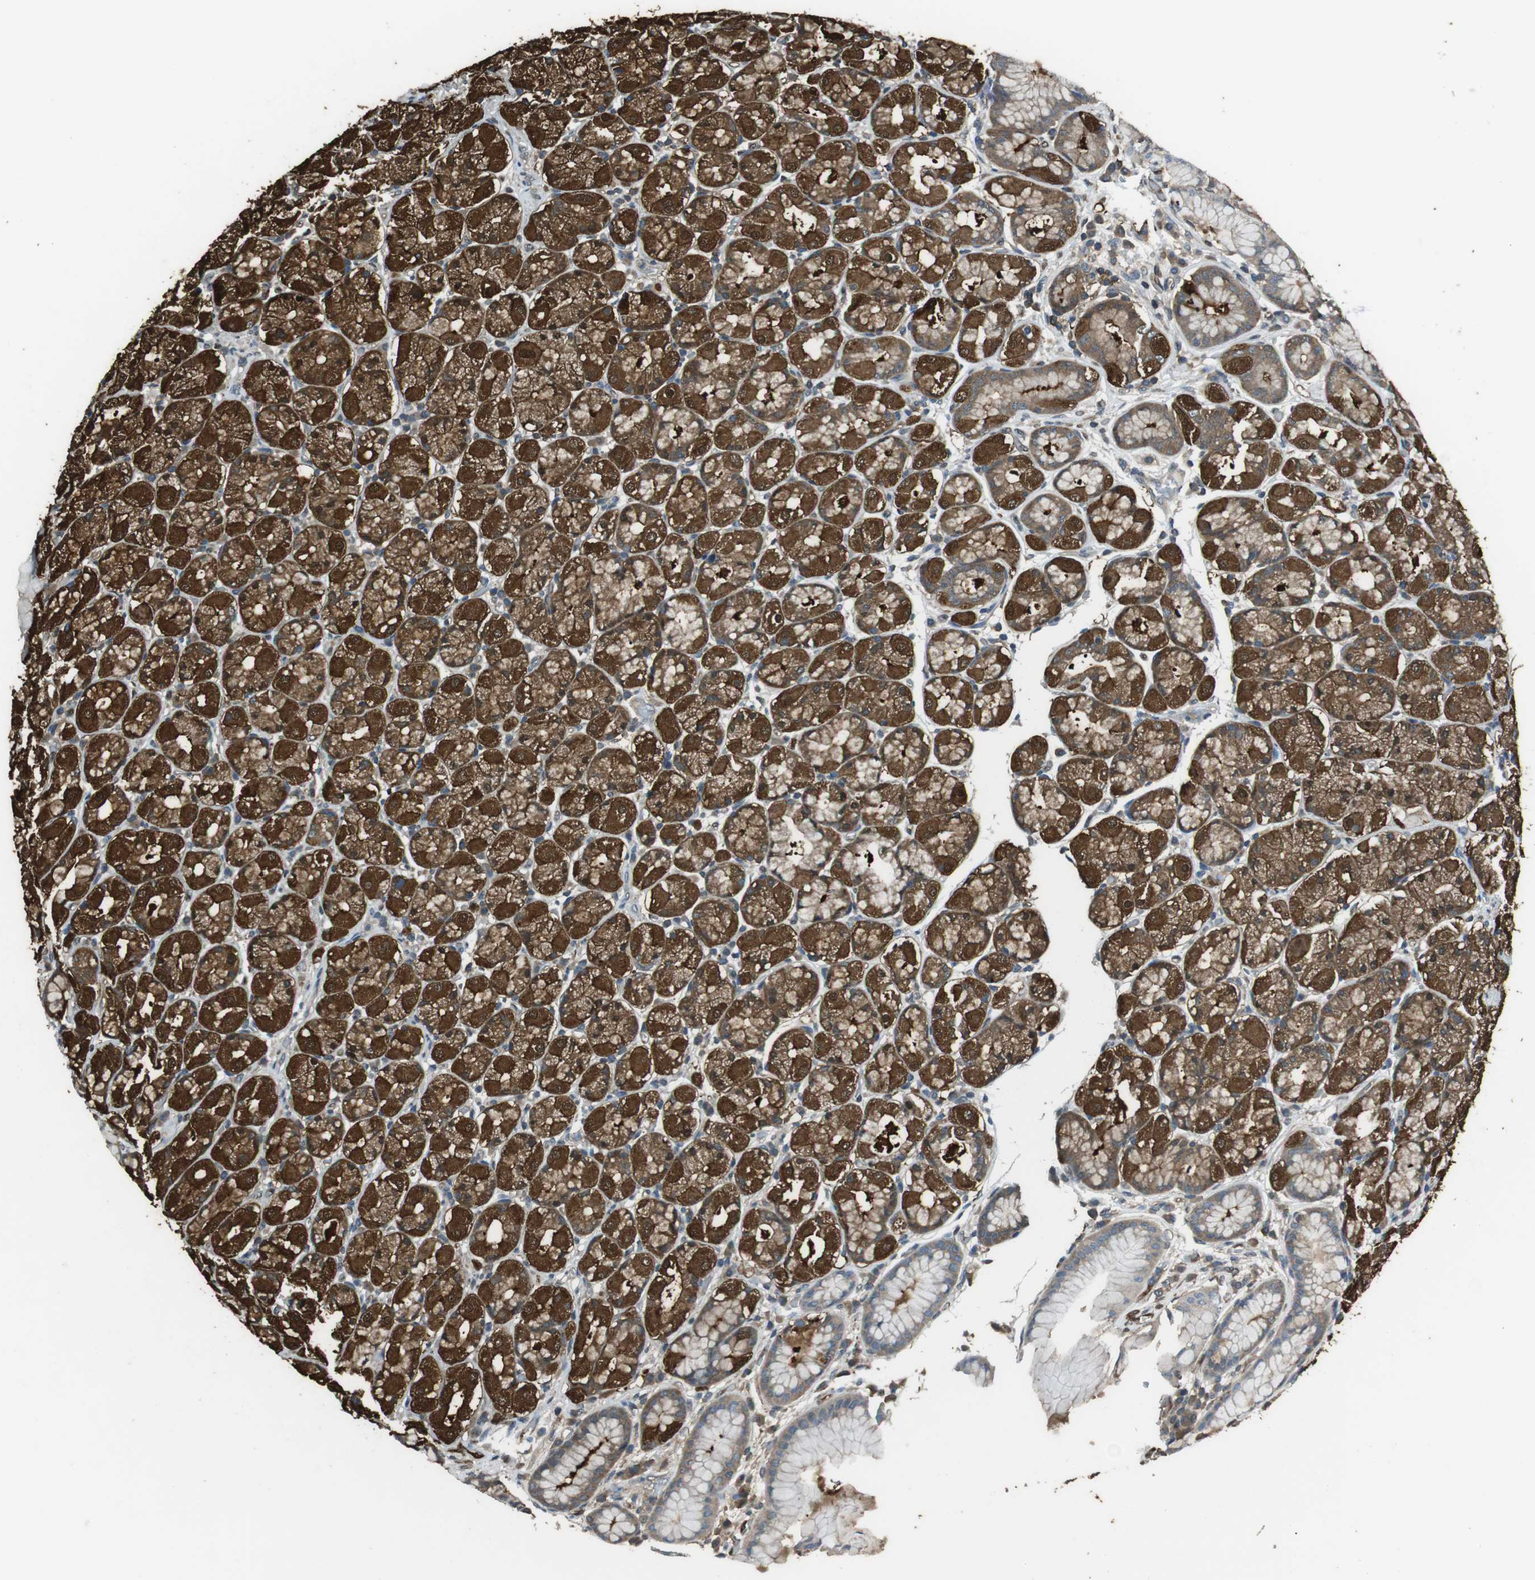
{"staining": {"intensity": "strong", "quantity": ">75%", "location": "cytoplasmic/membranous,nuclear"}, "tissue": "stomach", "cell_type": "Glandular cells", "image_type": "normal", "snomed": [{"axis": "morphology", "description": "Normal tissue, NOS"}, {"axis": "topography", "description": "Stomach, upper"}], "caption": "Benign stomach shows strong cytoplasmic/membranous,nuclear staining in about >75% of glandular cells.", "gene": "TWSG1", "patient": {"sex": "male", "age": 68}}